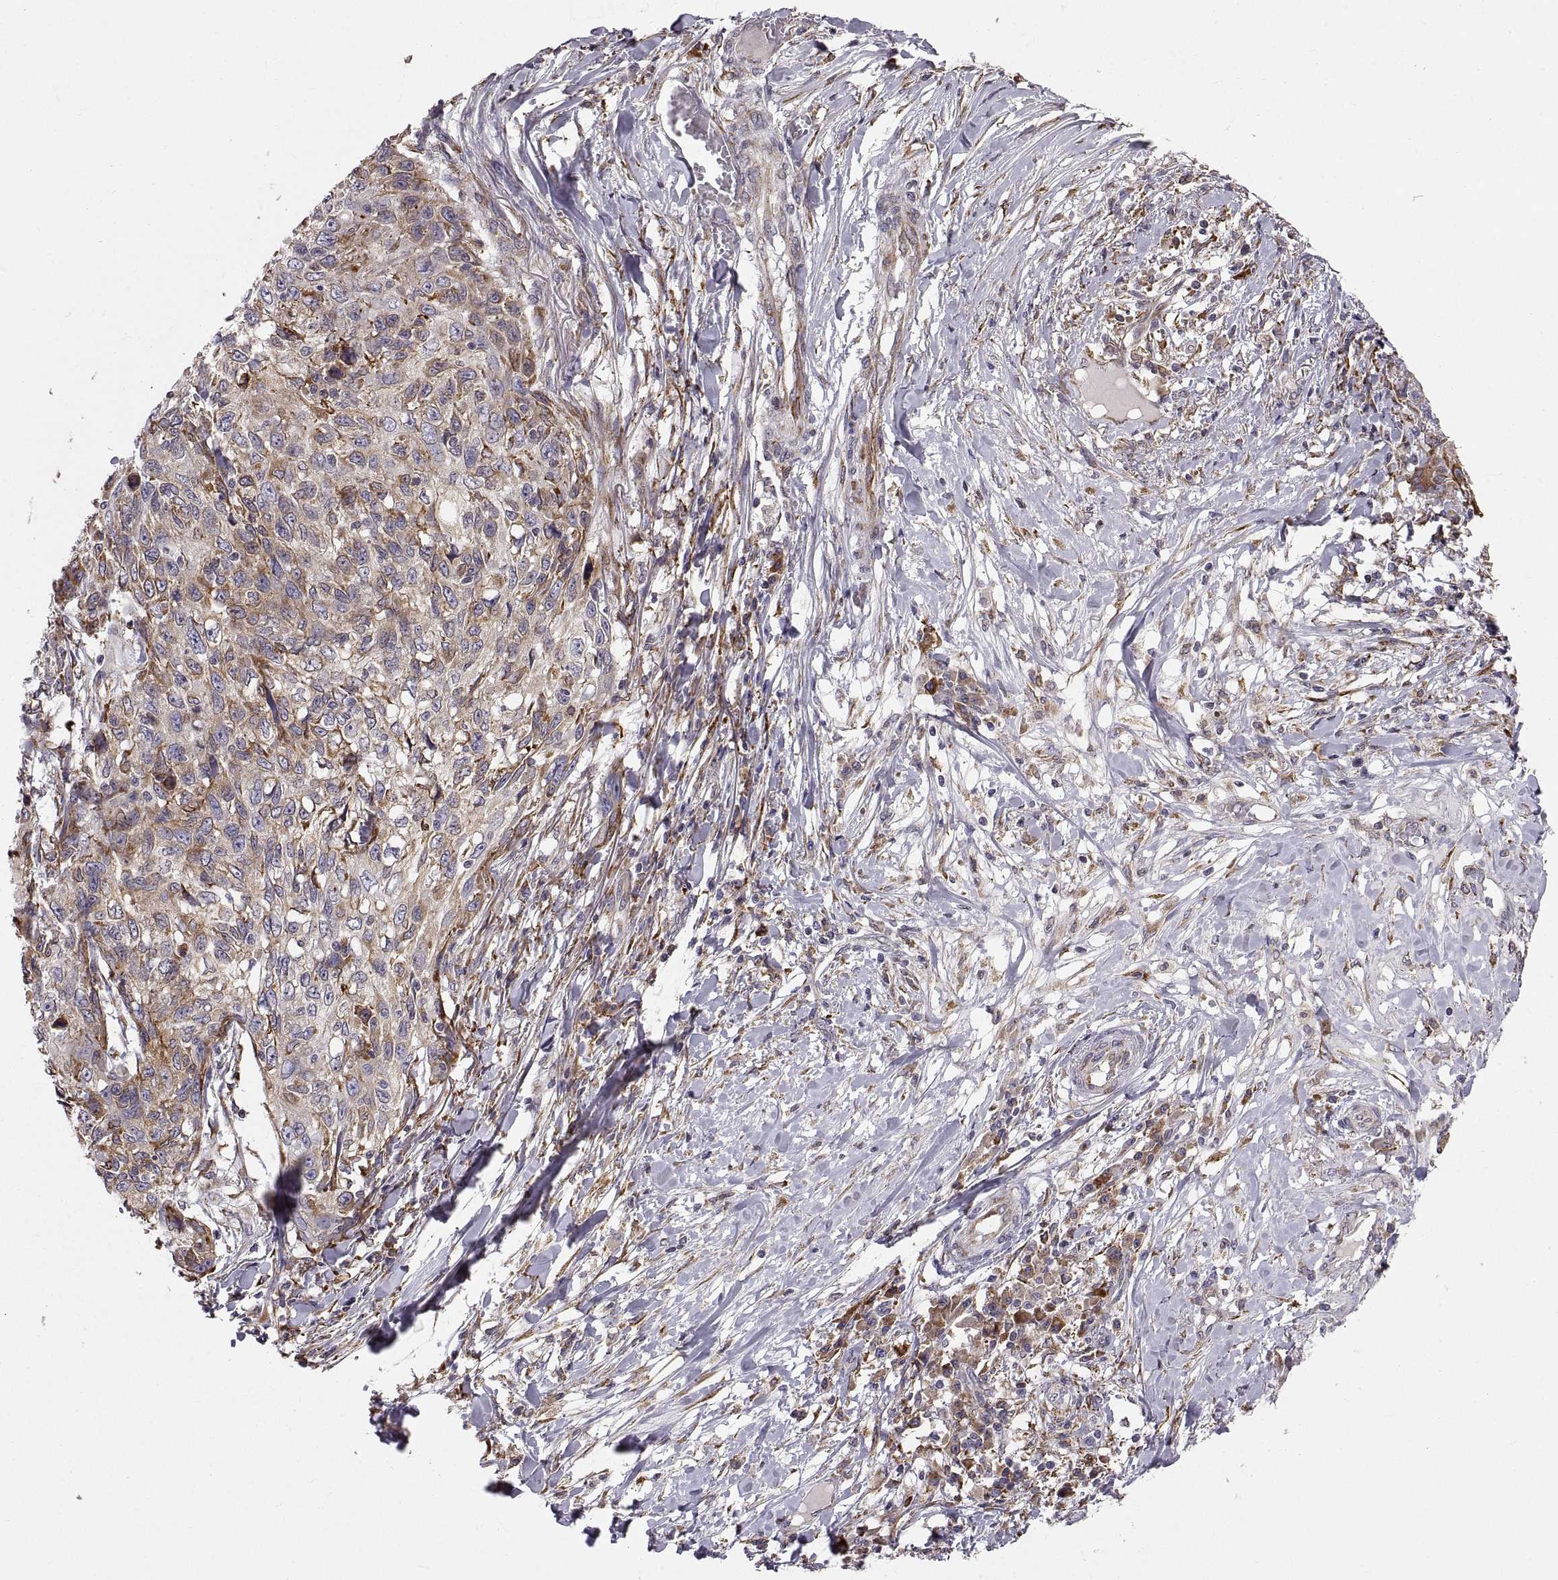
{"staining": {"intensity": "moderate", "quantity": "25%-75%", "location": "cytoplasmic/membranous"}, "tissue": "skin cancer", "cell_type": "Tumor cells", "image_type": "cancer", "snomed": [{"axis": "morphology", "description": "Squamous cell carcinoma, NOS"}, {"axis": "topography", "description": "Skin"}], "caption": "Brown immunohistochemical staining in squamous cell carcinoma (skin) displays moderate cytoplasmic/membranous expression in about 25%-75% of tumor cells.", "gene": "PLEKHB2", "patient": {"sex": "male", "age": 92}}